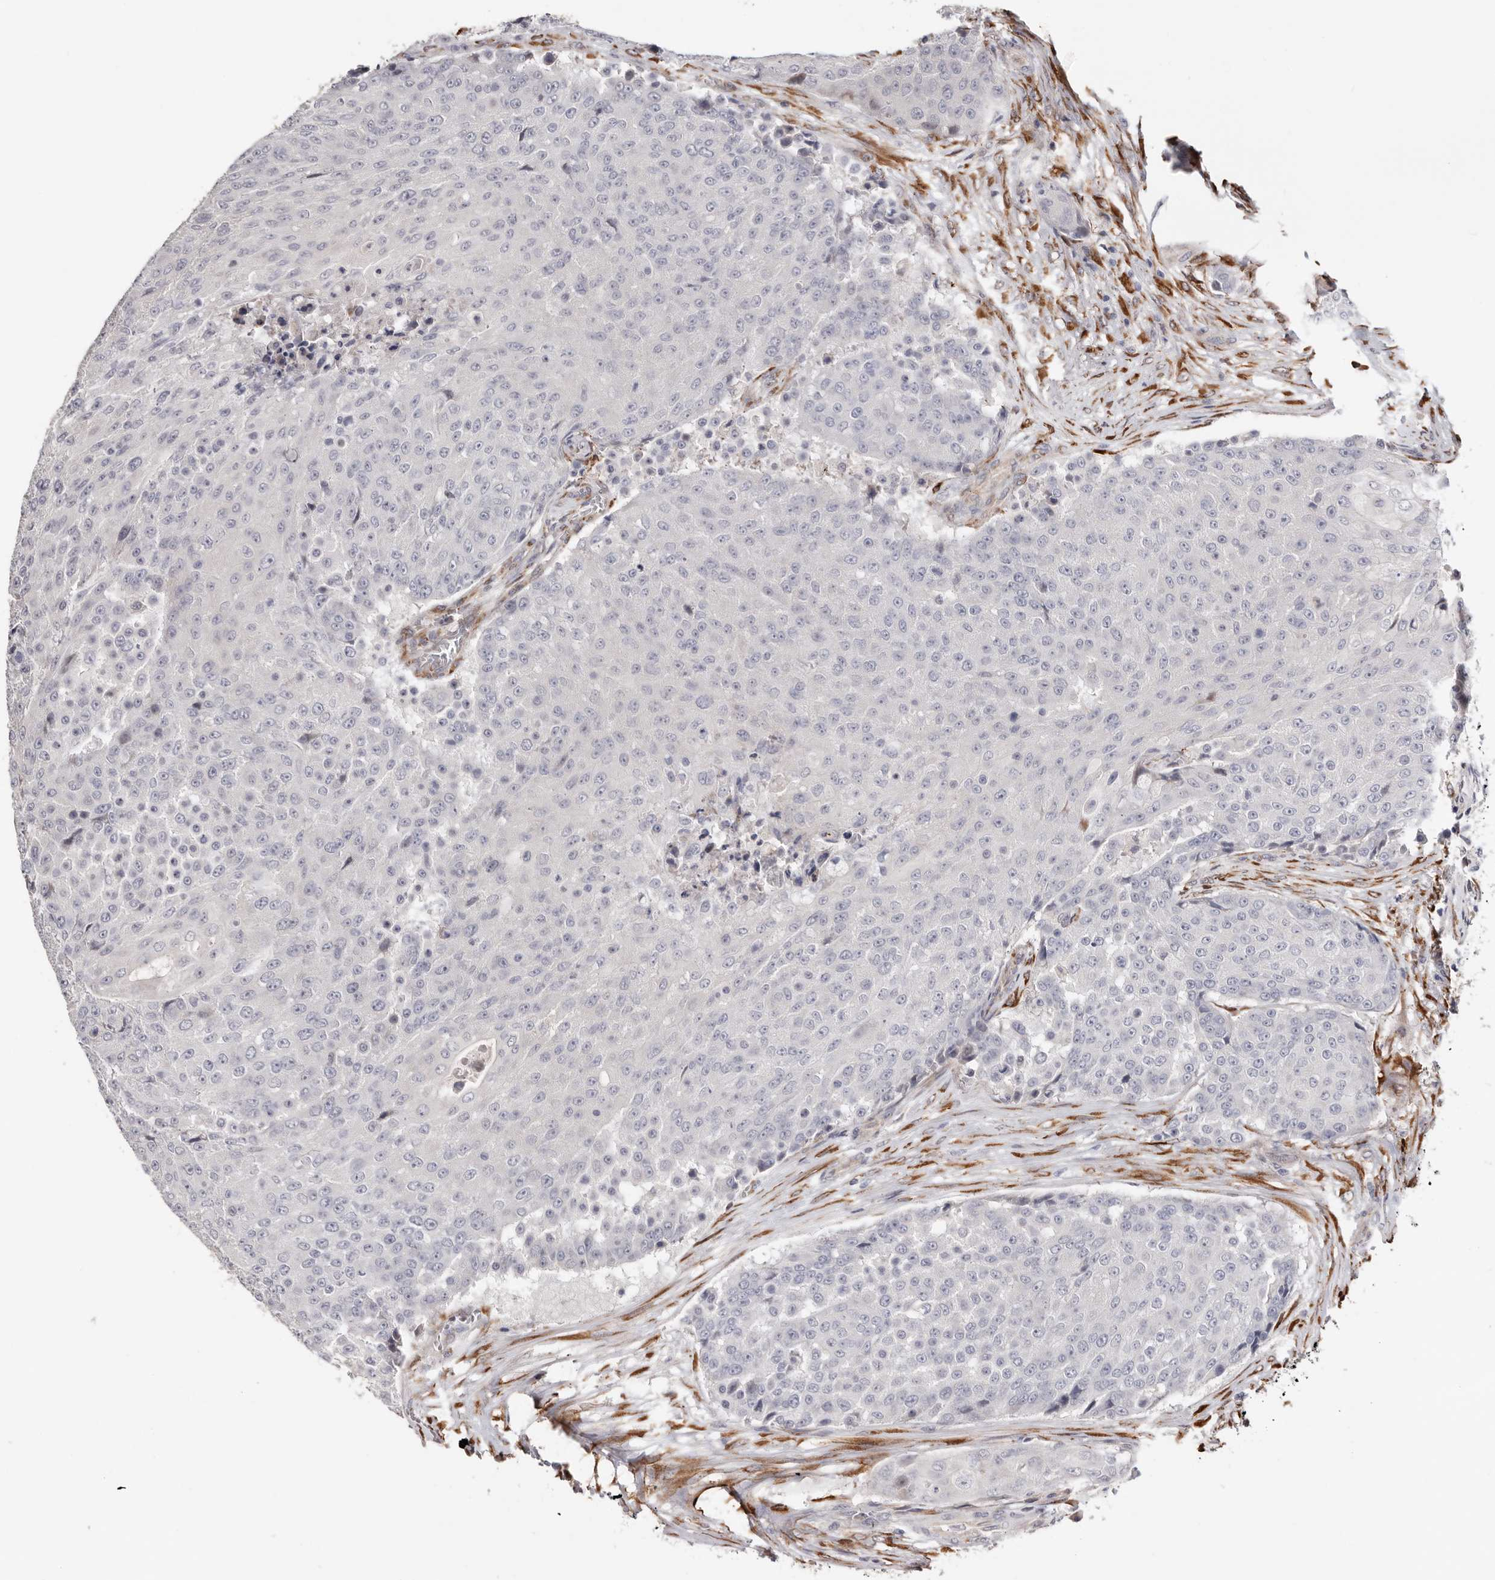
{"staining": {"intensity": "negative", "quantity": "none", "location": "none"}, "tissue": "urothelial cancer", "cell_type": "Tumor cells", "image_type": "cancer", "snomed": [{"axis": "morphology", "description": "Urothelial carcinoma, High grade"}, {"axis": "topography", "description": "Urinary bladder"}], "caption": "Immunohistochemistry micrograph of human high-grade urothelial carcinoma stained for a protein (brown), which shows no positivity in tumor cells. (Immunohistochemistry (ihc), brightfield microscopy, high magnification).", "gene": "USH1C", "patient": {"sex": "female", "age": 63}}